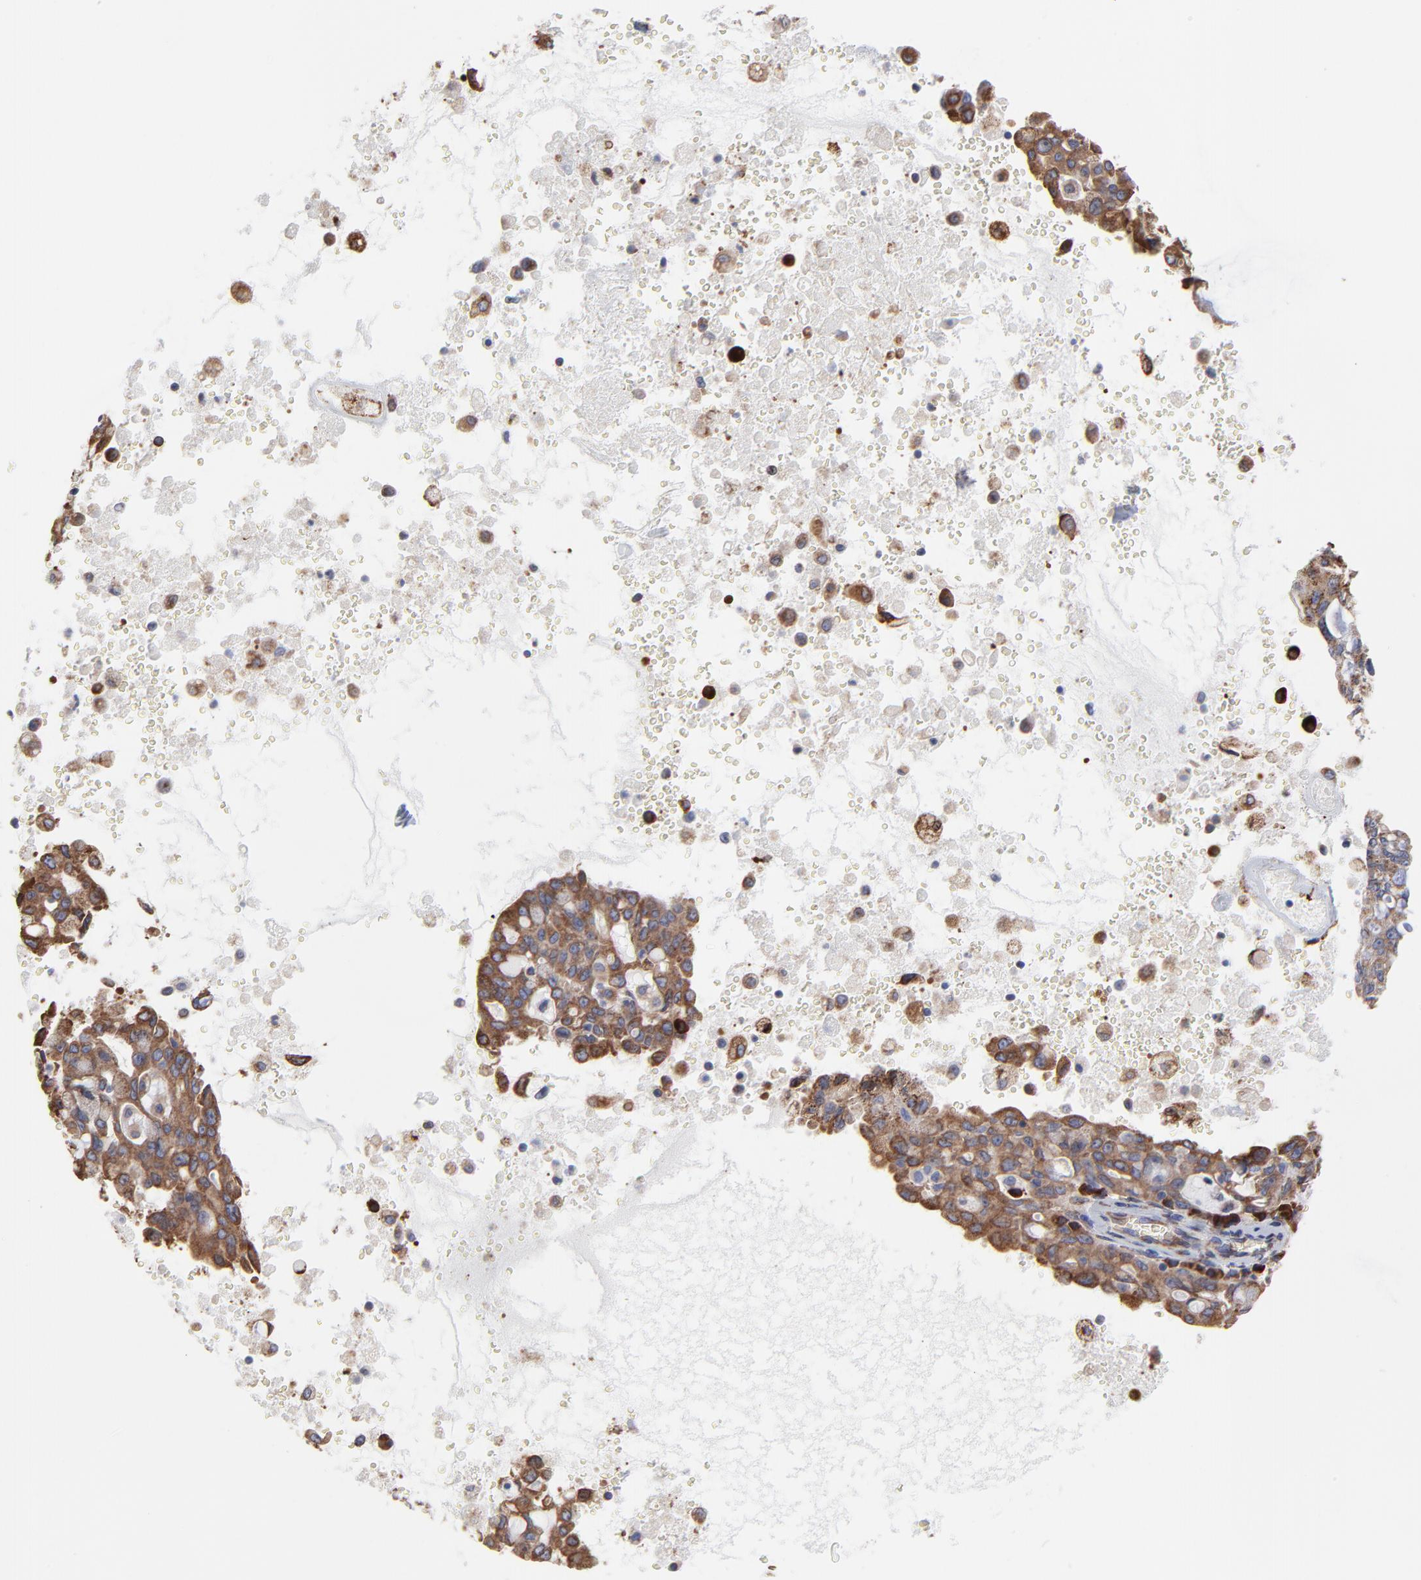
{"staining": {"intensity": "moderate", "quantity": ">75%", "location": "cytoplasmic/membranous"}, "tissue": "lung cancer", "cell_type": "Tumor cells", "image_type": "cancer", "snomed": [{"axis": "morphology", "description": "Adenocarcinoma, NOS"}, {"axis": "topography", "description": "Lung"}], "caption": "Immunohistochemical staining of lung adenocarcinoma displays medium levels of moderate cytoplasmic/membranous protein expression in approximately >75% of tumor cells.", "gene": "LMAN1", "patient": {"sex": "female", "age": 44}}